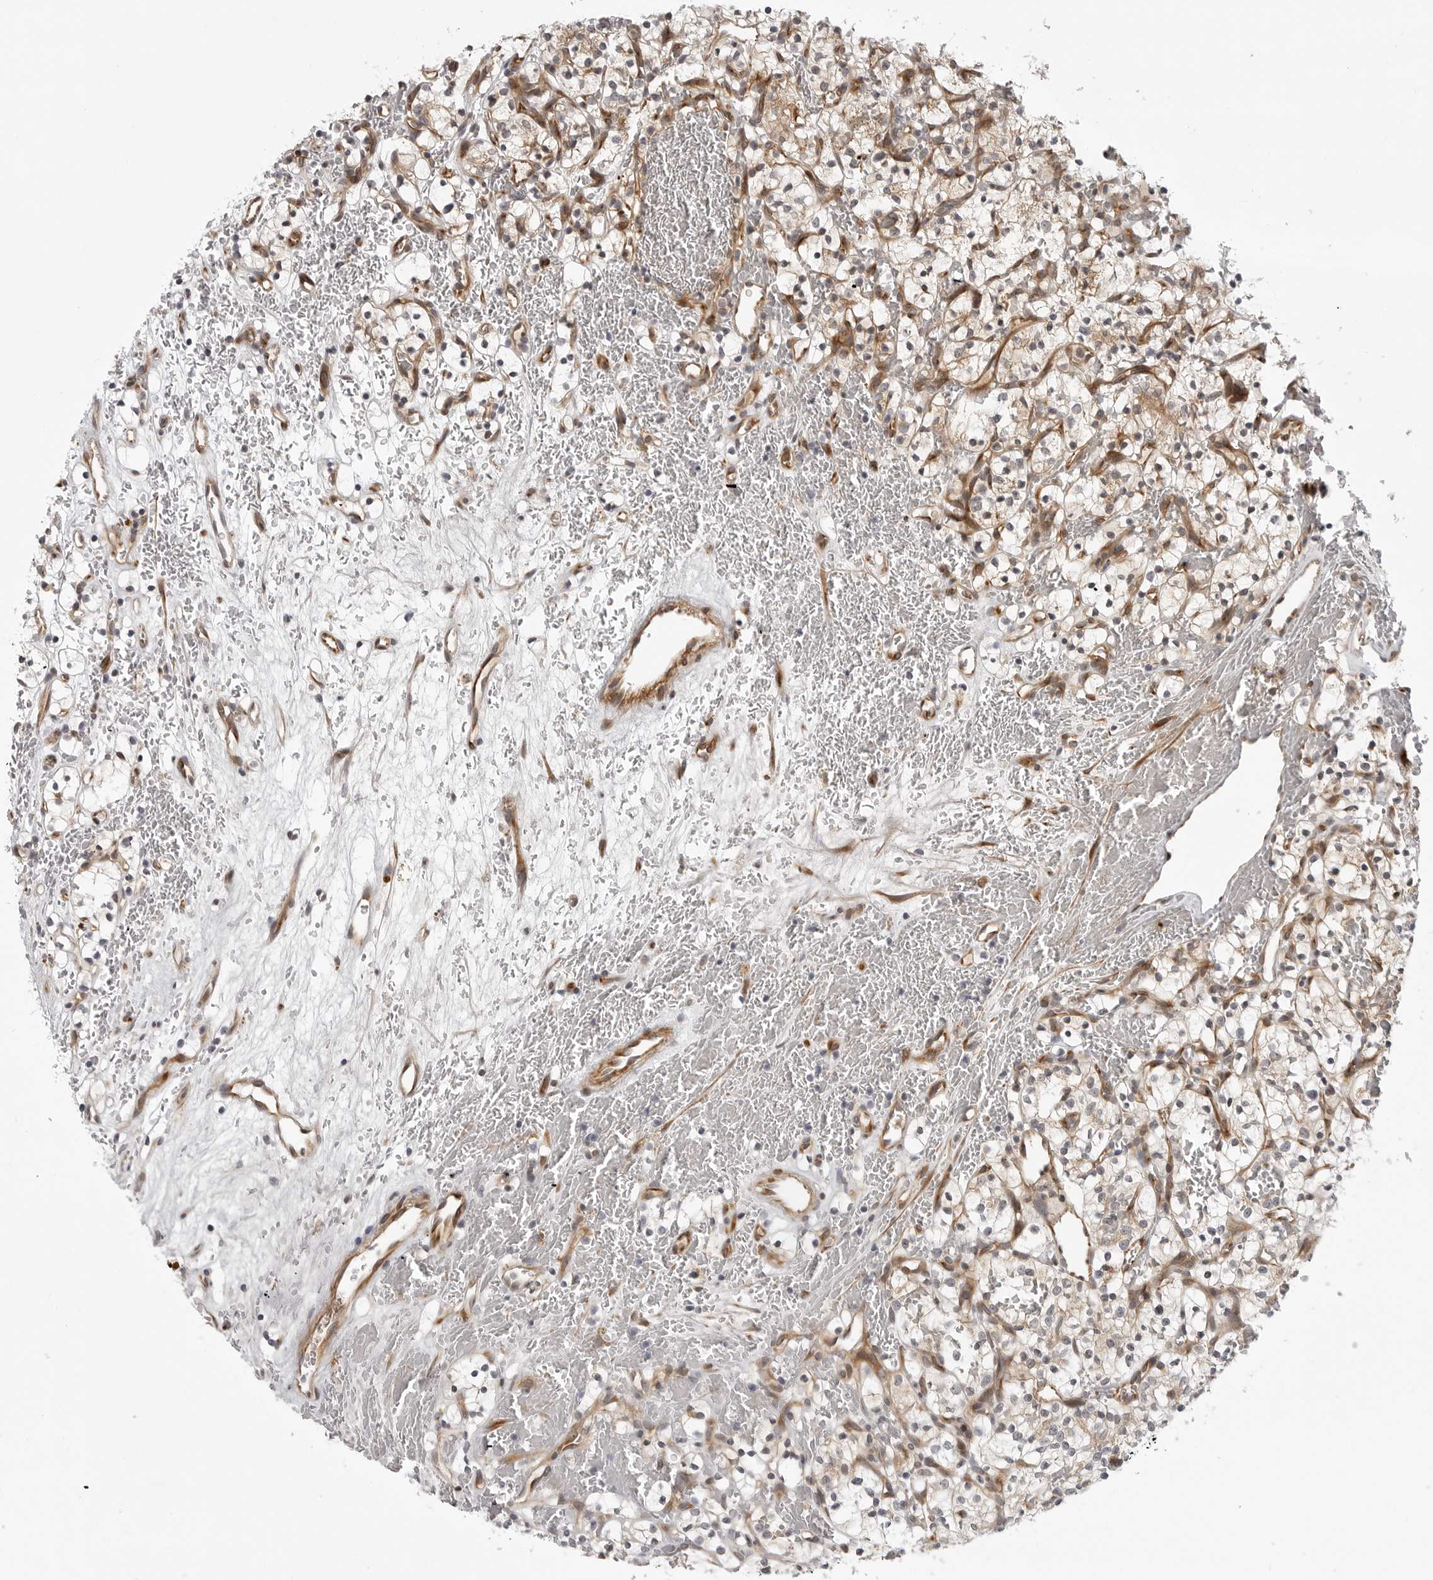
{"staining": {"intensity": "negative", "quantity": "none", "location": "none"}, "tissue": "renal cancer", "cell_type": "Tumor cells", "image_type": "cancer", "snomed": [{"axis": "morphology", "description": "Adenocarcinoma, NOS"}, {"axis": "topography", "description": "Kidney"}], "caption": "This is a micrograph of immunohistochemistry staining of renal adenocarcinoma, which shows no positivity in tumor cells.", "gene": "CD300LD", "patient": {"sex": "female", "age": 57}}